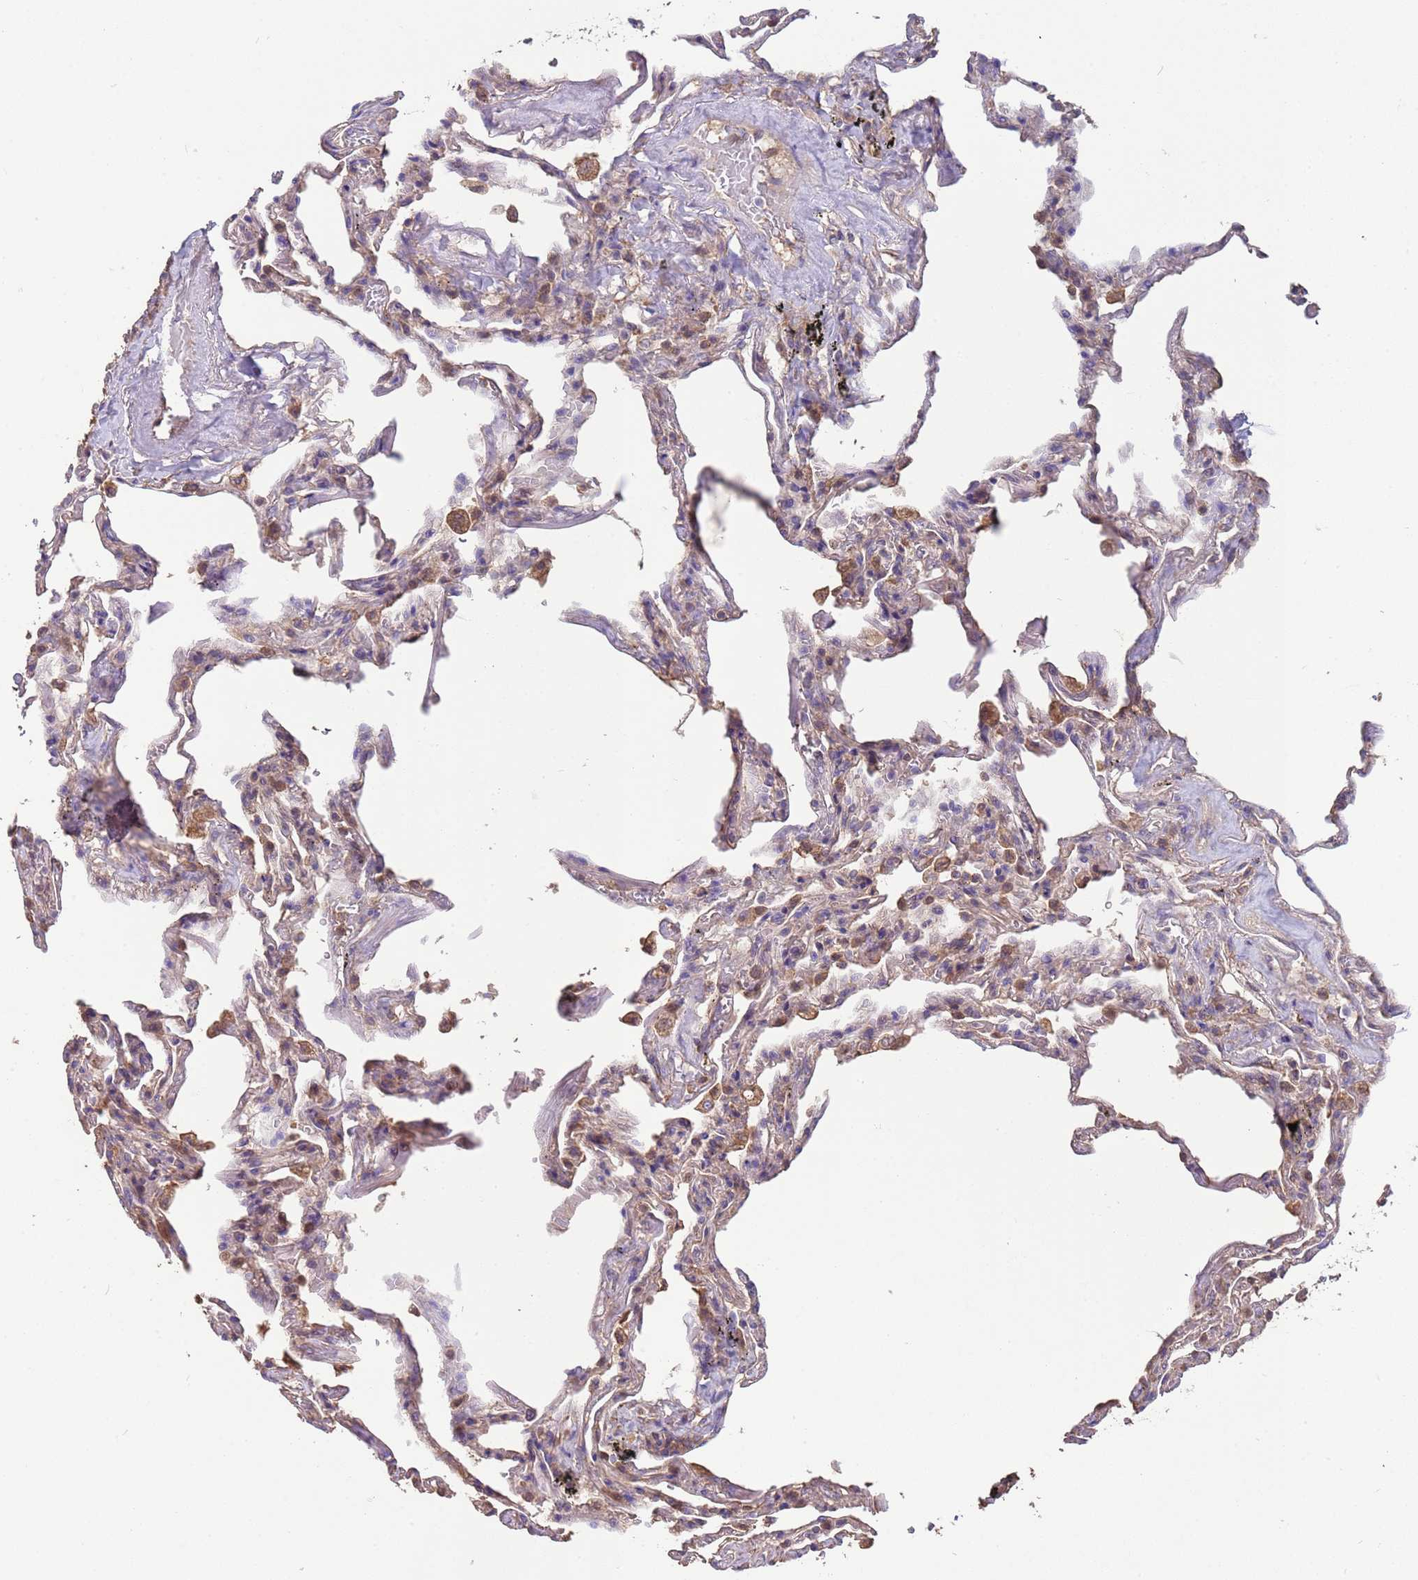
{"staining": {"intensity": "weak", "quantity": "25%-75%", "location": "cytoplasmic/membranous"}, "tissue": "adipose tissue", "cell_type": "Adipocytes", "image_type": "normal", "snomed": [{"axis": "morphology", "description": "Normal tissue, NOS"}, {"axis": "topography", "description": "Lymph node"}, {"axis": "topography", "description": "Bronchus"}], "caption": "Protein staining of unremarkable adipose tissue shows weak cytoplasmic/membranous positivity in about 25%-75% of adipocytes.", "gene": "EEF1AKMT1", "patient": {"sex": "male", "age": 63}}